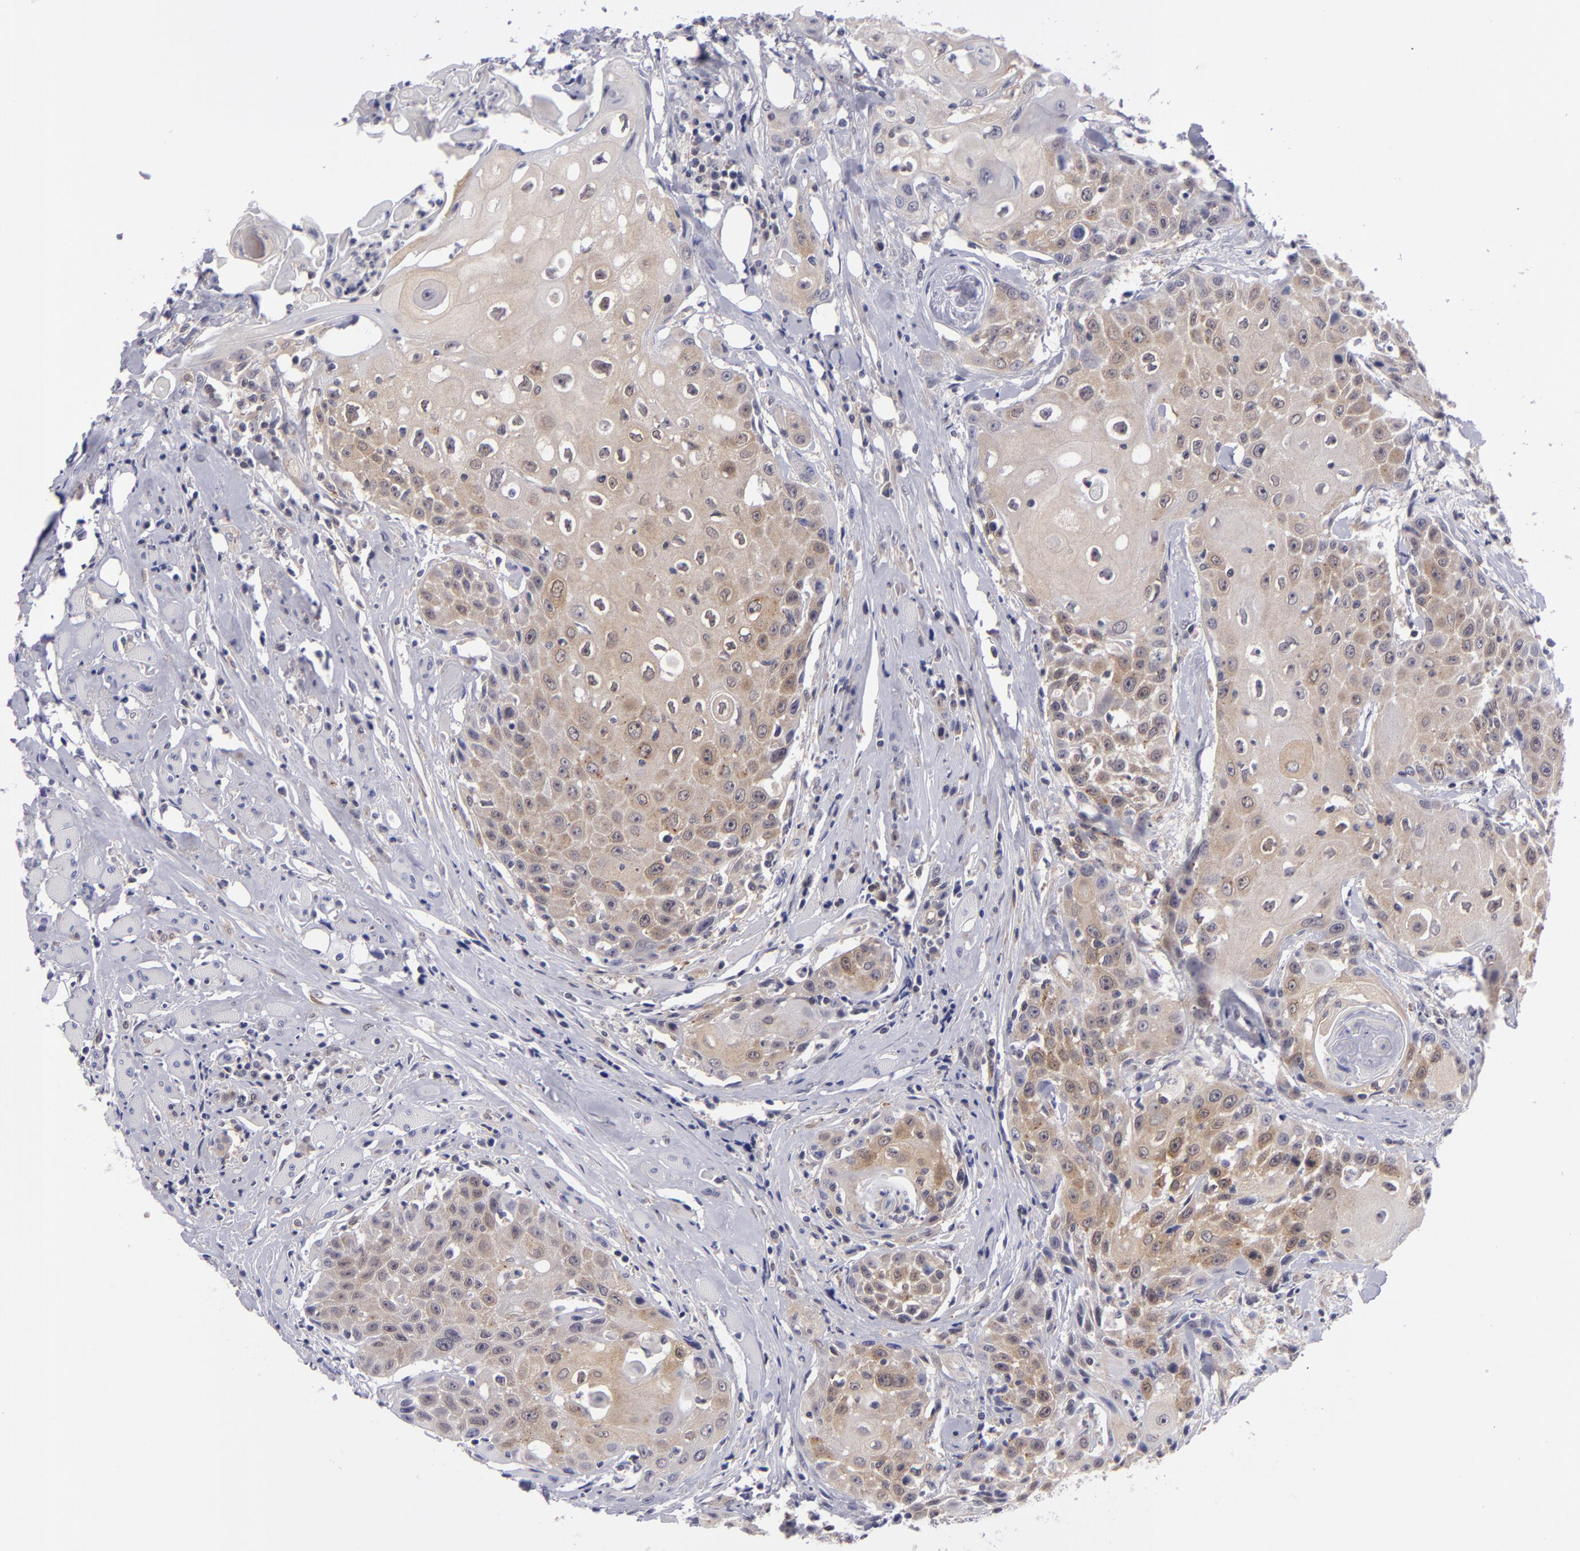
{"staining": {"intensity": "weak", "quantity": "25%-75%", "location": "cytoplasmic/membranous"}, "tissue": "head and neck cancer", "cell_type": "Tumor cells", "image_type": "cancer", "snomed": [{"axis": "morphology", "description": "Squamous cell carcinoma, NOS"}, {"axis": "topography", "description": "Oral tissue"}, {"axis": "topography", "description": "Head-Neck"}], "caption": "A histopathology image of head and neck cancer stained for a protein displays weak cytoplasmic/membranous brown staining in tumor cells.", "gene": "BCL10", "patient": {"sex": "female", "age": 82}}